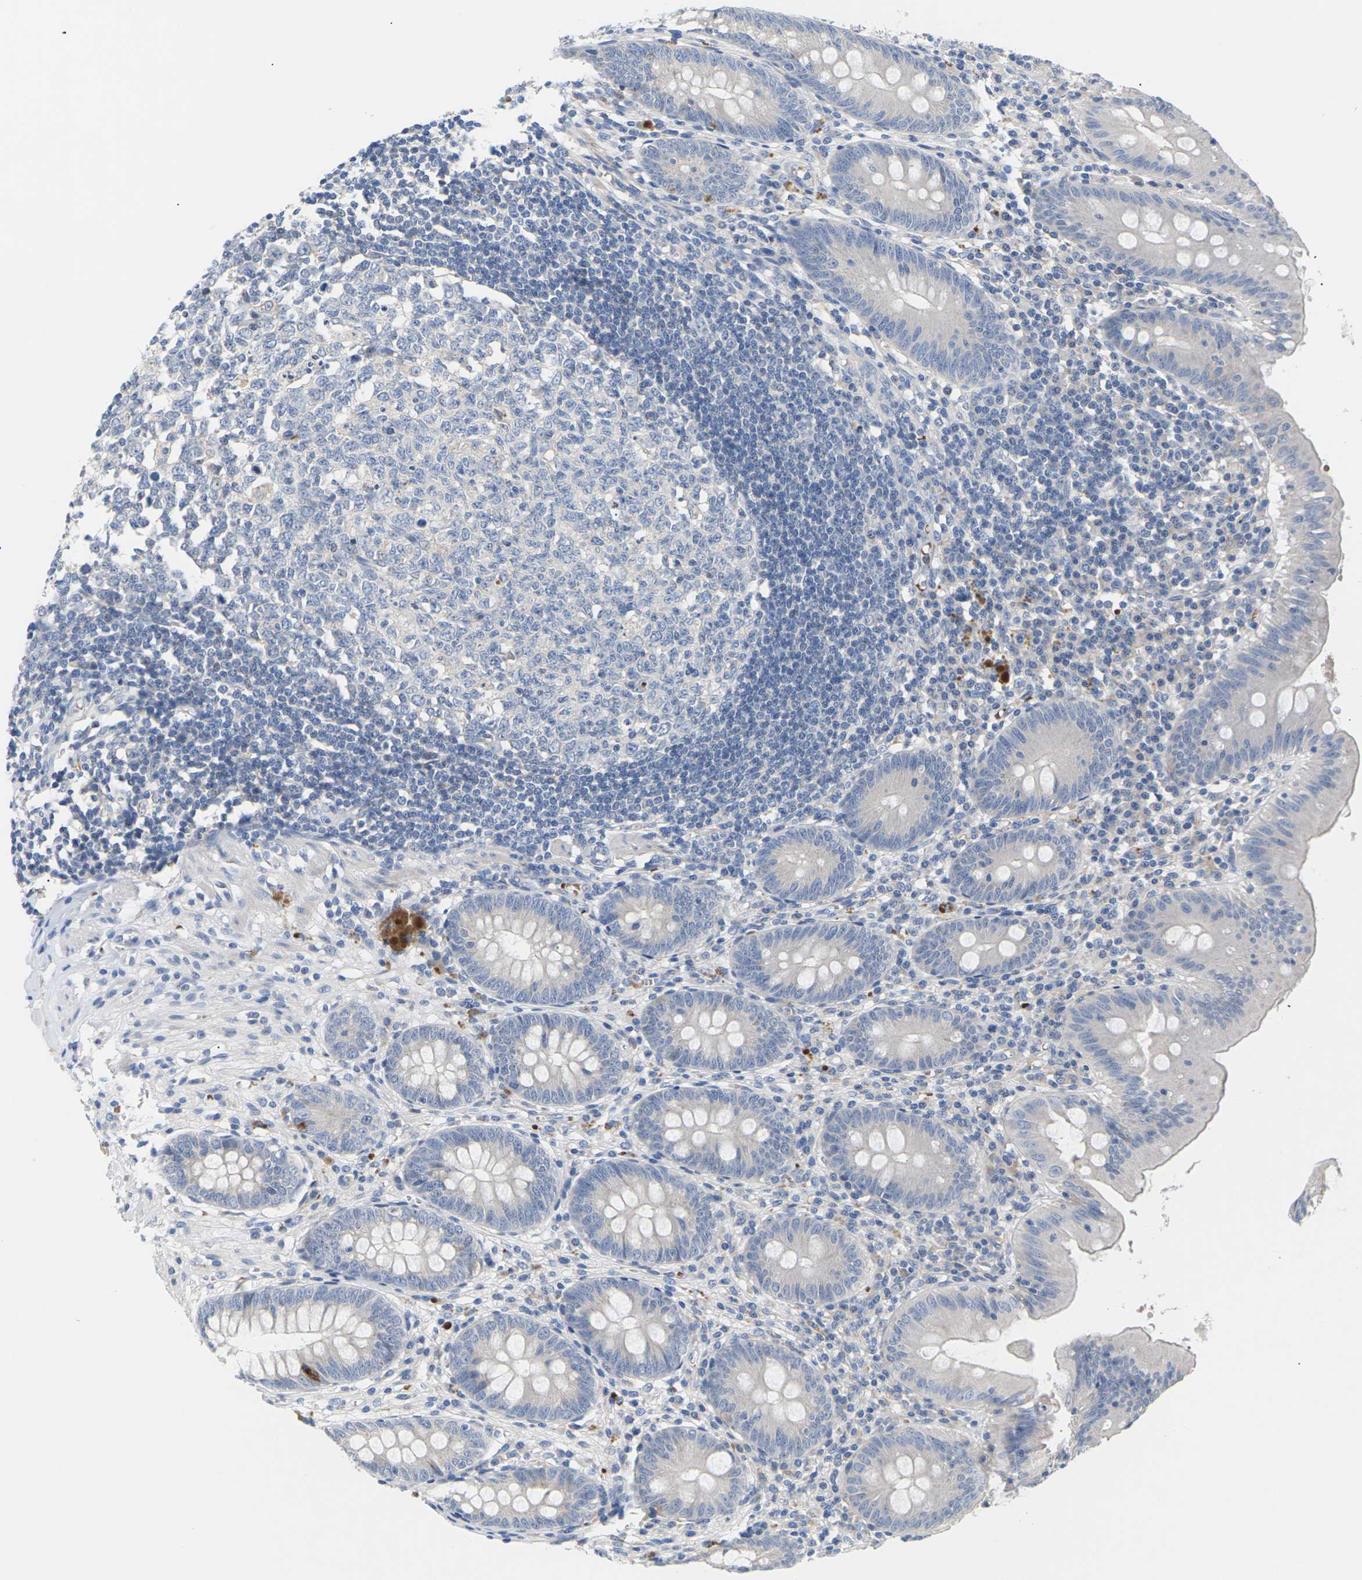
{"staining": {"intensity": "negative", "quantity": "none", "location": "none"}, "tissue": "appendix", "cell_type": "Glandular cells", "image_type": "normal", "snomed": [{"axis": "morphology", "description": "Normal tissue, NOS"}, {"axis": "topography", "description": "Appendix"}], "caption": "This micrograph is of unremarkable appendix stained with IHC to label a protein in brown with the nuclei are counter-stained blue. There is no expression in glandular cells. (Stains: DAB IHC with hematoxylin counter stain, Microscopy: brightfield microscopy at high magnification).", "gene": "TMCO4", "patient": {"sex": "male", "age": 56}}